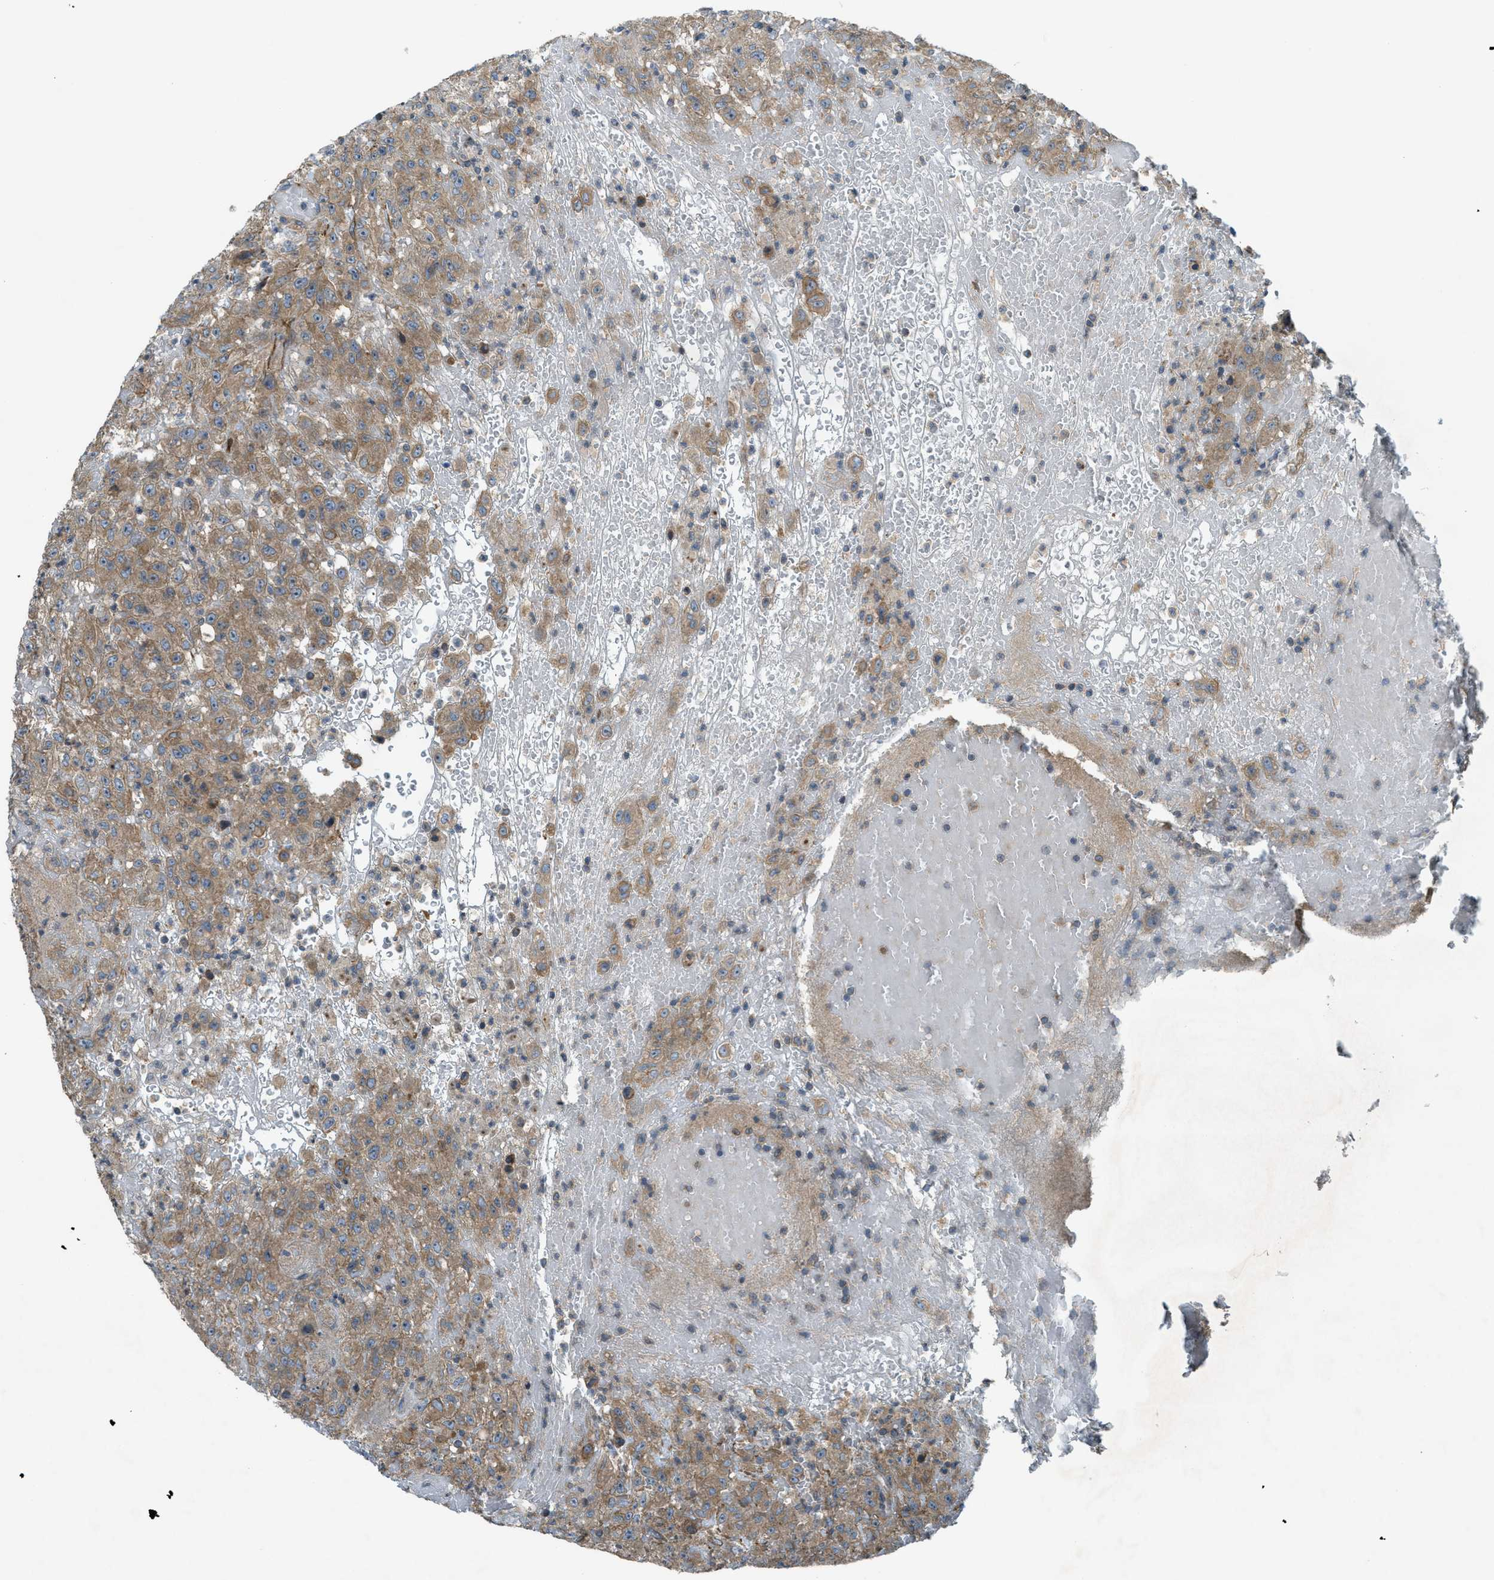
{"staining": {"intensity": "moderate", "quantity": ">75%", "location": "cytoplasmic/membranous"}, "tissue": "urothelial cancer", "cell_type": "Tumor cells", "image_type": "cancer", "snomed": [{"axis": "morphology", "description": "Urothelial carcinoma, High grade"}, {"axis": "topography", "description": "Urinary bladder"}], "caption": "Human urothelial cancer stained for a protein (brown) demonstrates moderate cytoplasmic/membranous positive staining in approximately >75% of tumor cells.", "gene": "VEZT", "patient": {"sex": "male", "age": 46}}